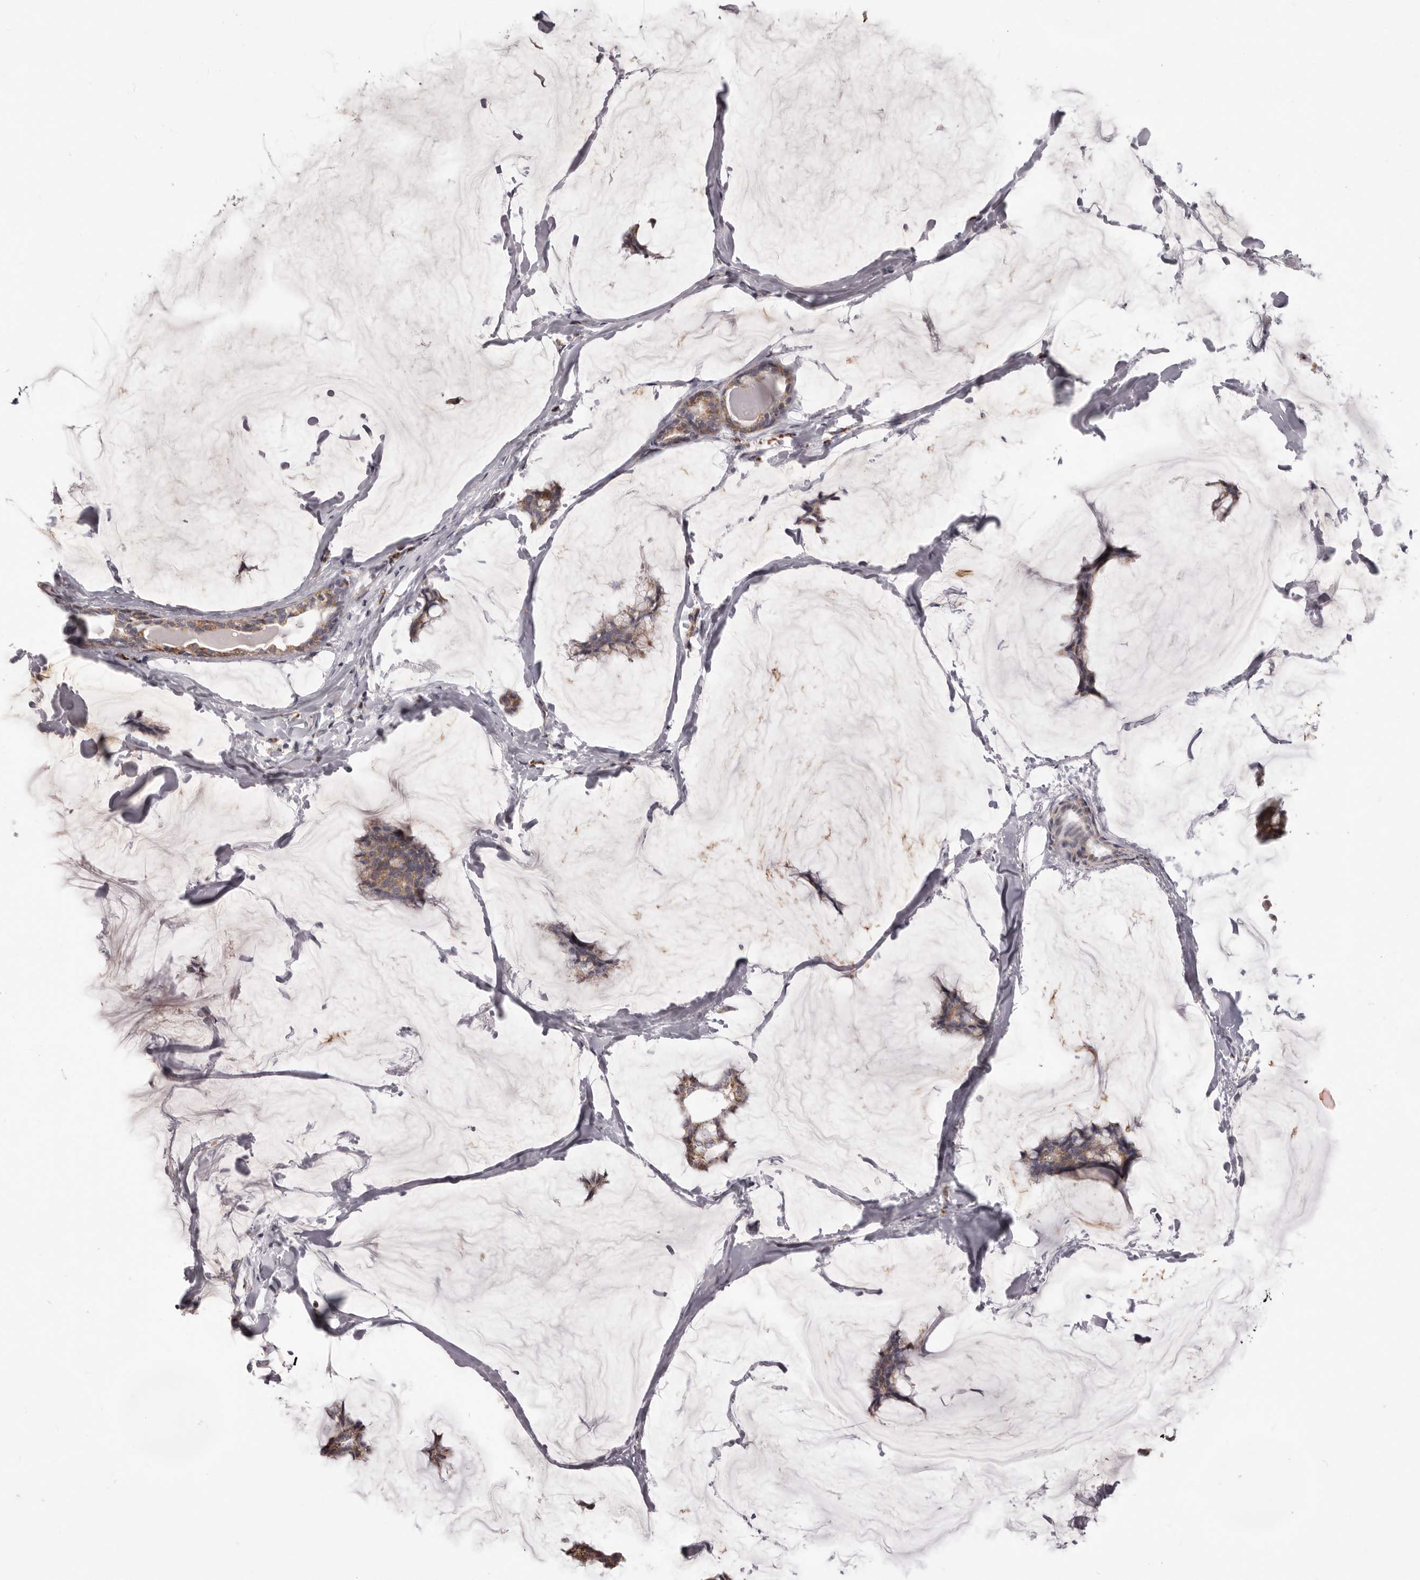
{"staining": {"intensity": "moderate", "quantity": "25%-75%", "location": "cytoplasmic/membranous"}, "tissue": "breast cancer", "cell_type": "Tumor cells", "image_type": "cancer", "snomed": [{"axis": "morphology", "description": "Duct carcinoma"}, {"axis": "topography", "description": "Breast"}], "caption": "Moderate cytoplasmic/membranous protein positivity is present in about 25%-75% of tumor cells in breast cancer (infiltrating ductal carcinoma). The staining was performed using DAB to visualize the protein expression in brown, while the nuclei were stained in blue with hematoxylin (Magnification: 20x).", "gene": "PRMT2", "patient": {"sex": "female", "age": 93}}